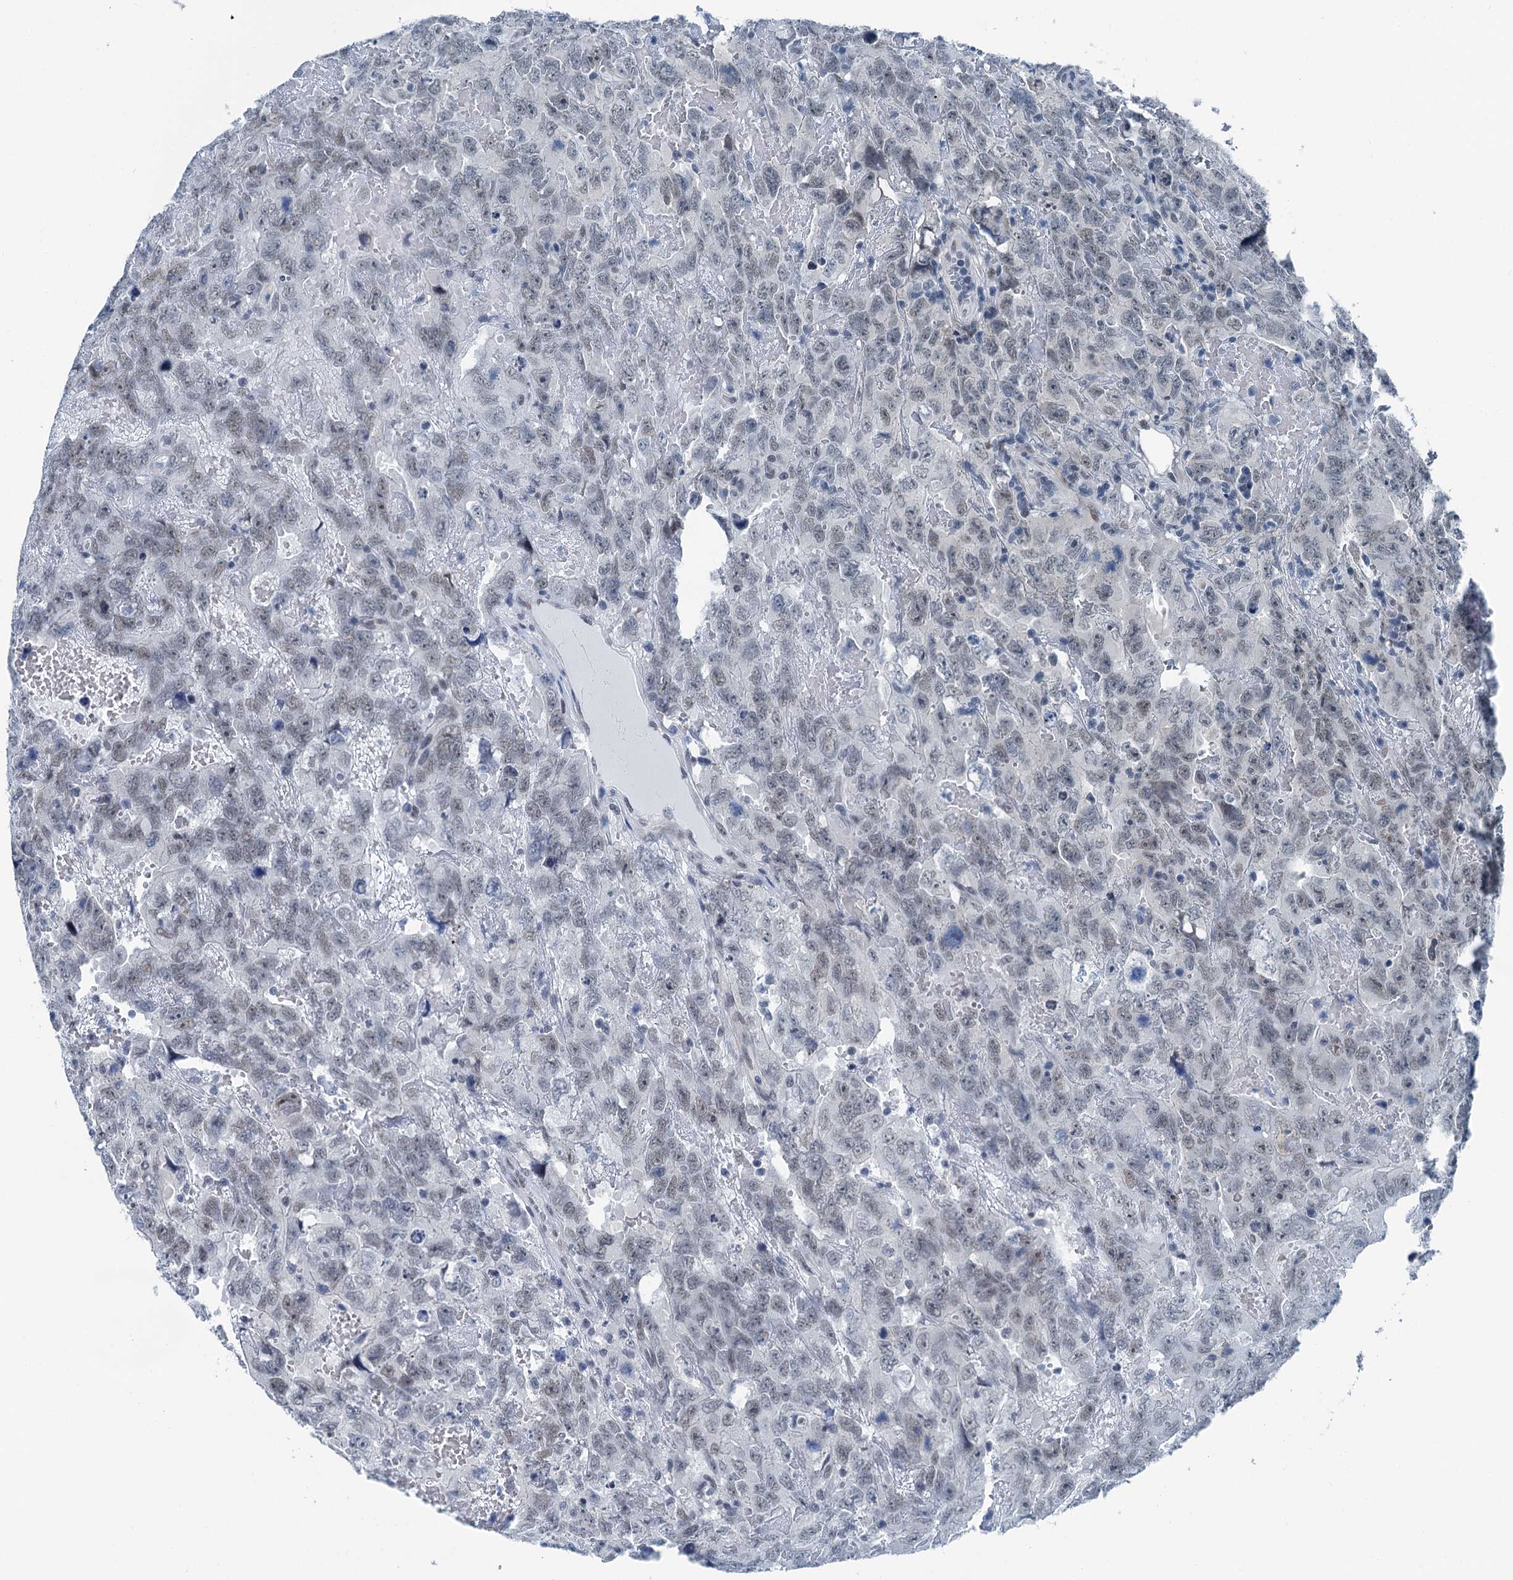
{"staining": {"intensity": "negative", "quantity": "none", "location": "none"}, "tissue": "testis cancer", "cell_type": "Tumor cells", "image_type": "cancer", "snomed": [{"axis": "morphology", "description": "Carcinoma, Embryonal, NOS"}, {"axis": "topography", "description": "Testis"}], "caption": "IHC photomicrograph of testis embryonal carcinoma stained for a protein (brown), which exhibits no staining in tumor cells.", "gene": "TRPT1", "patient": {"sex": "male", "age": 45}}